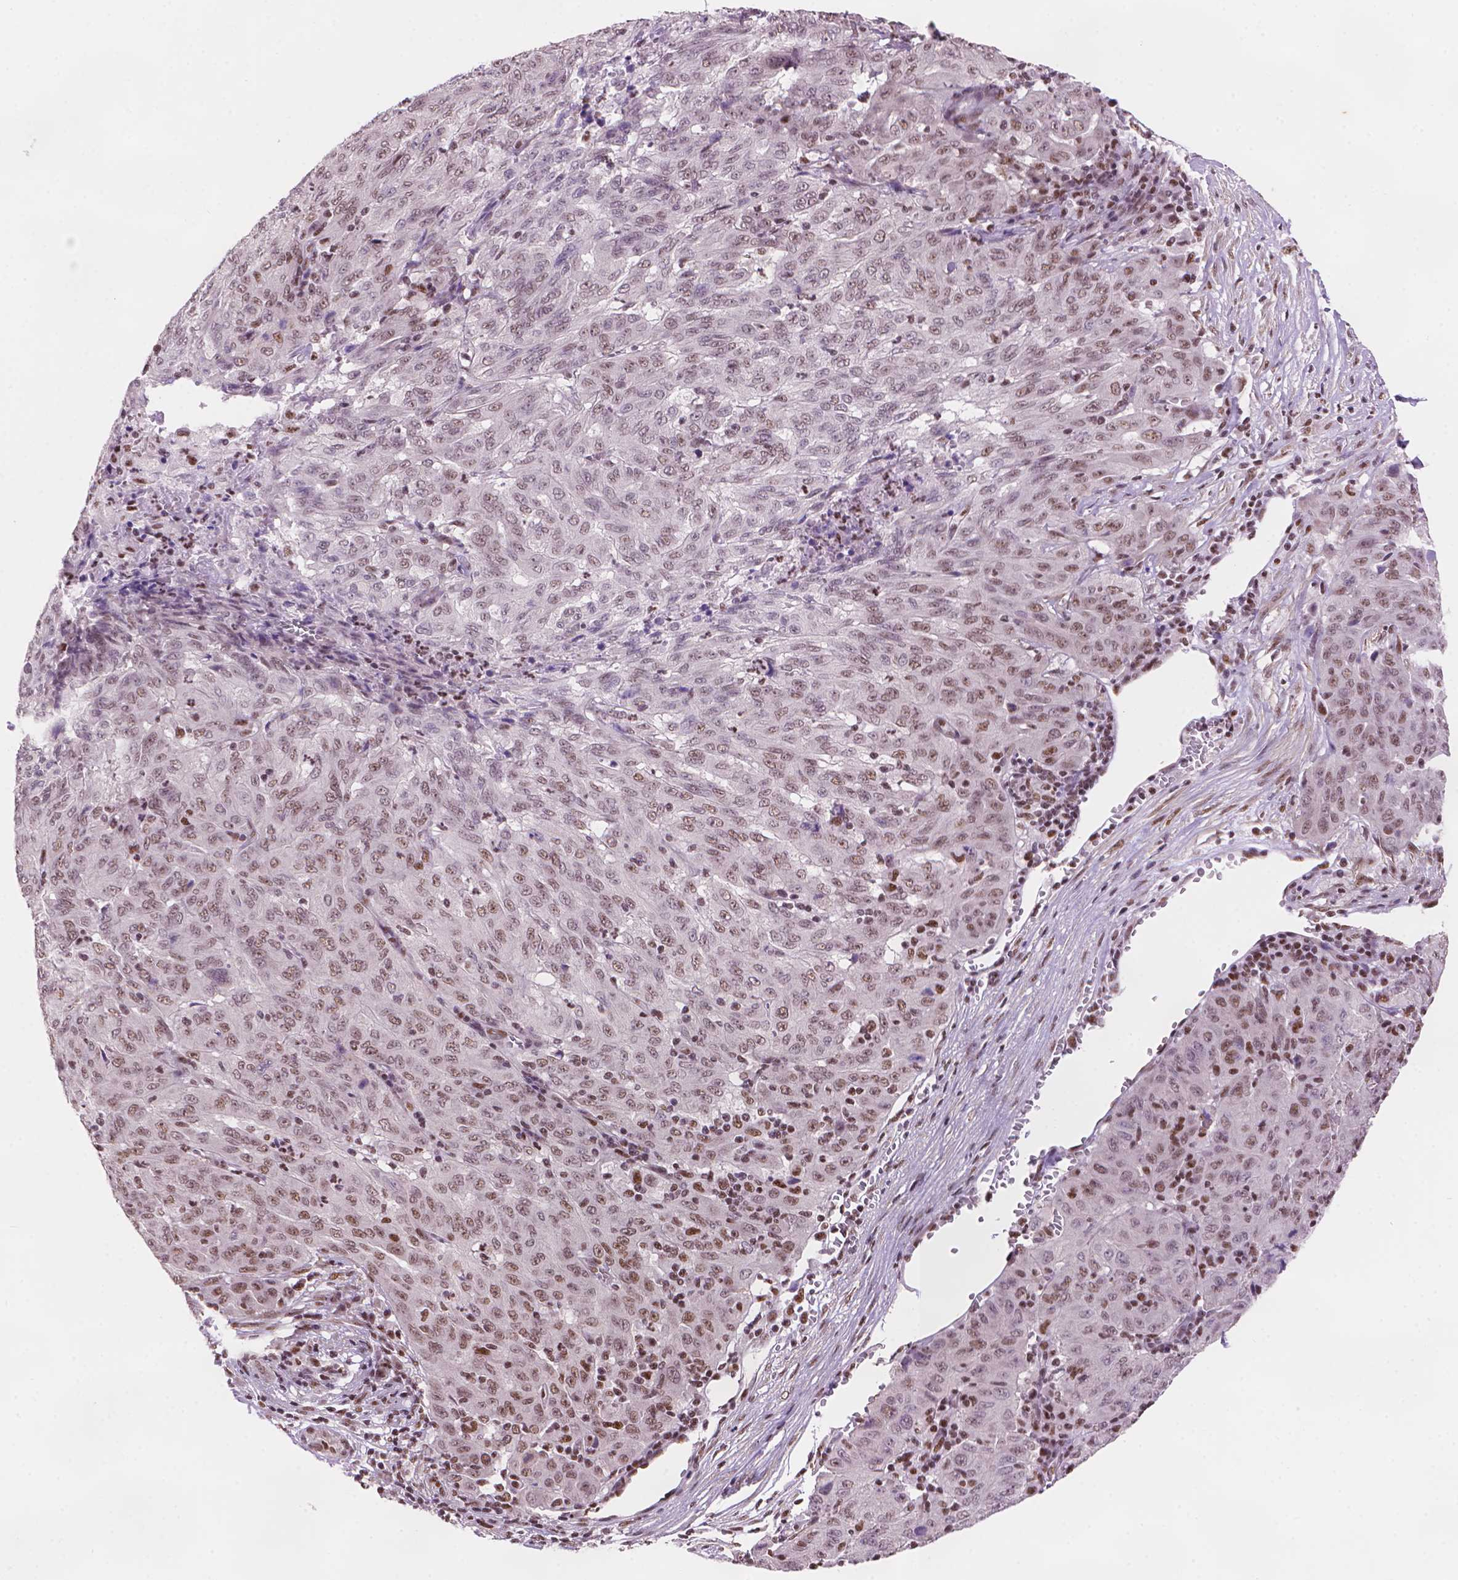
{"staining": {"intensity": "weak", "quantity": ">75%", "location": "nuclear"}, "tissue": "pancreatic cancer", "cell_type": "Tumor cells", "image_type": "cancer", "snomed": [{"axis": "morphology", "description": "Adenocarcinoma, NOS"}, {"axis": "topography", "description": "Pancreas"}], "caption": "Brown immunohistochemical staining in human pancreatic cancer (adenocarcinoma) demonstrates weak nuclear expression in about >75% of tumor cells. The protein is stained brown, and the nuclei are stained in blue (DAB (3,3'-diaminobenzidine) IHC with brightfield microscopy, high magnification).", "gene": "UBN1", "patient": {"sex": "male", "age": 63}}